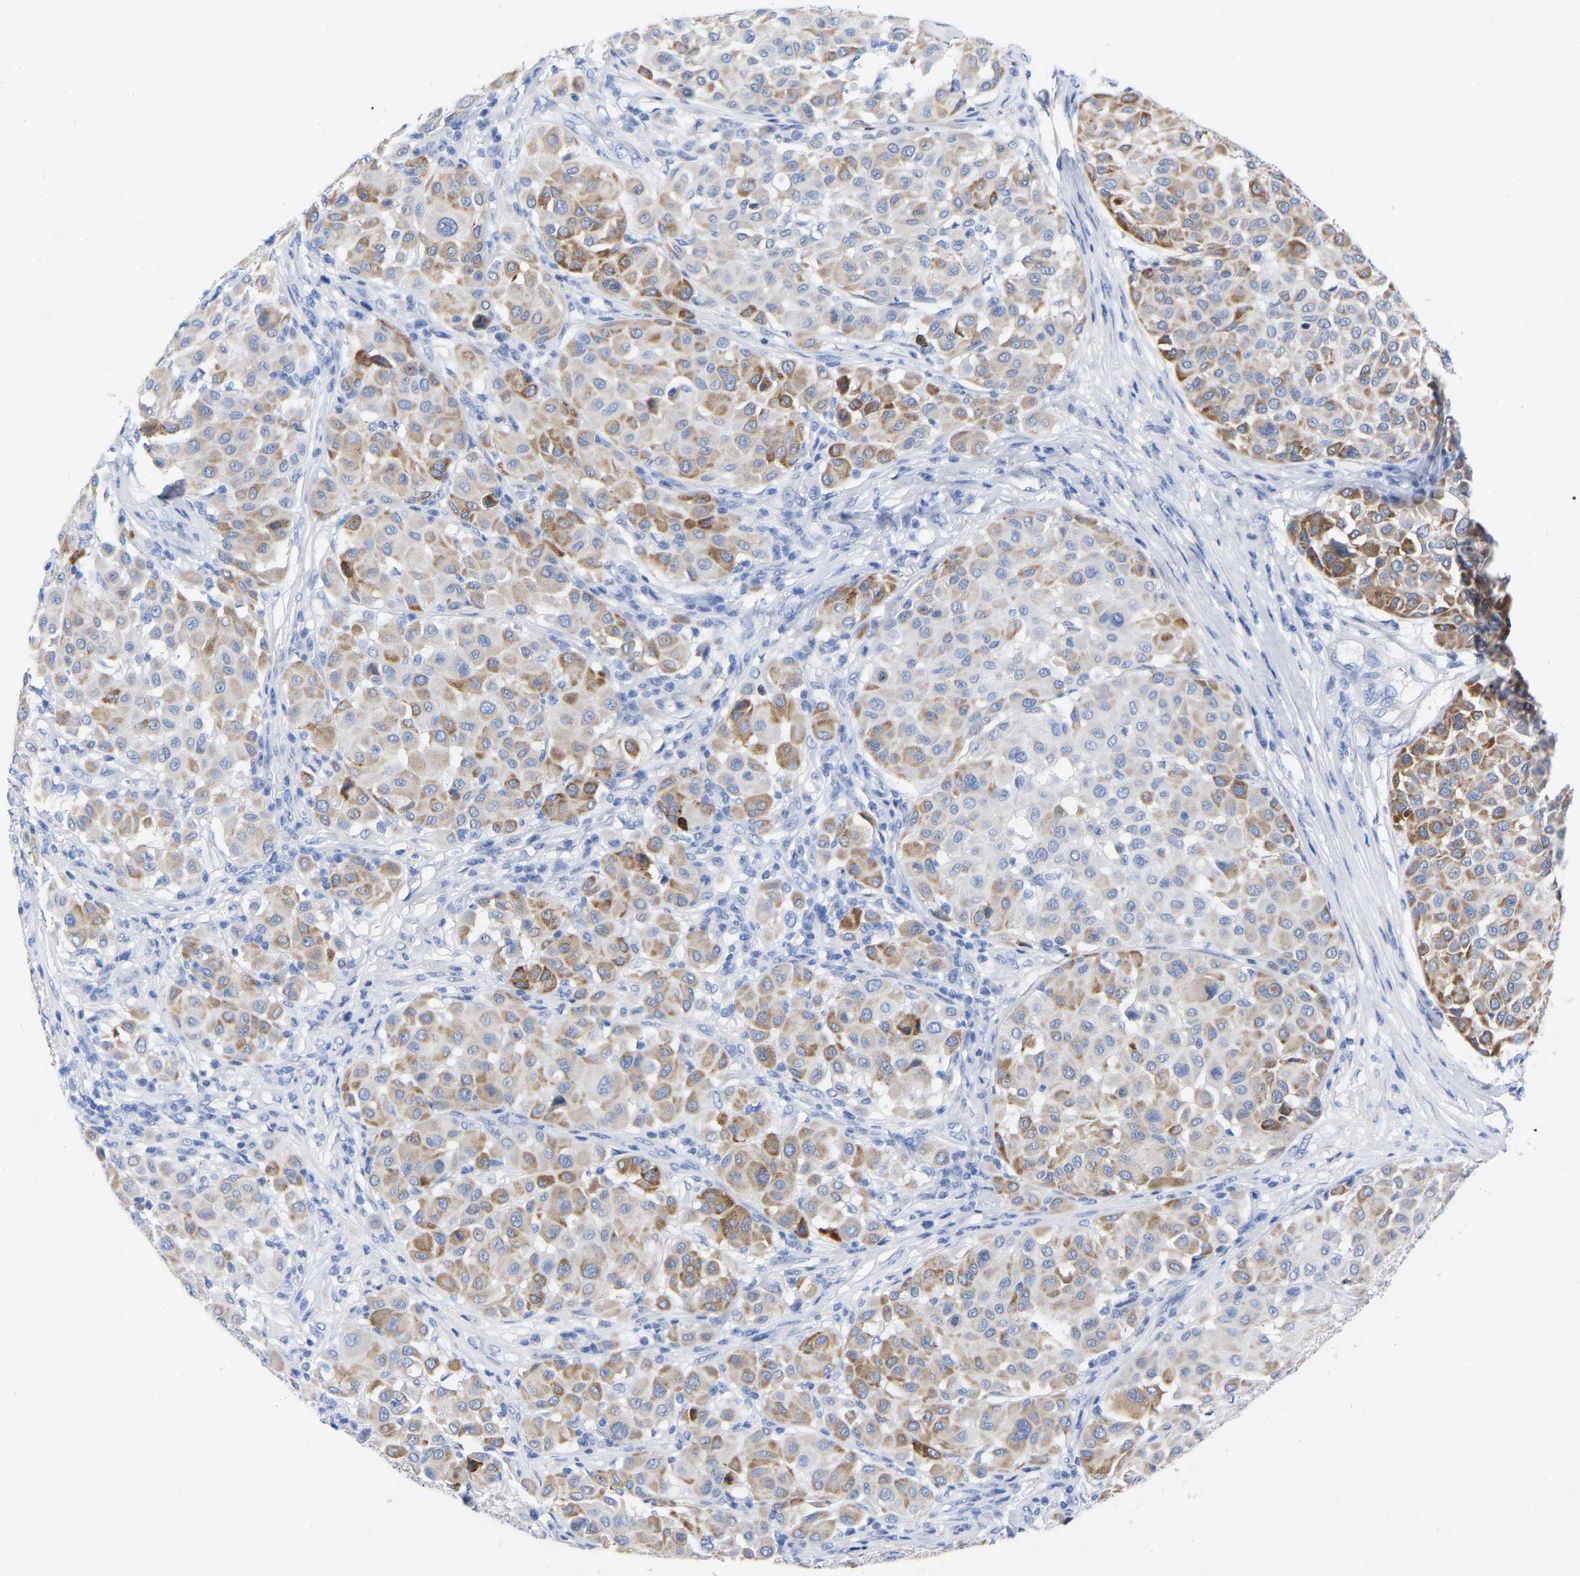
{"staining": {"intensity": "moderate", "quantity": "25%-75%", "location": "cytoplasmic/membranous"}, "tissue": "melanoma", "cell_type": "Tumor cells", "image_type": "cancer", "snomed": [{"axis": "morphology", "description": "Malignant melanoma, Metastatic site"}, {"axis": "topography", "description": "Soft tissue"}], "caption": "Melanoma tissue reveals moderate cytoplasmic/membranous staining in about 25%-75% of tumor cells, visualized by immunohistochemistry.", "gene": "HAPLN1", "patient": {"sex": "male", "age": 41}}